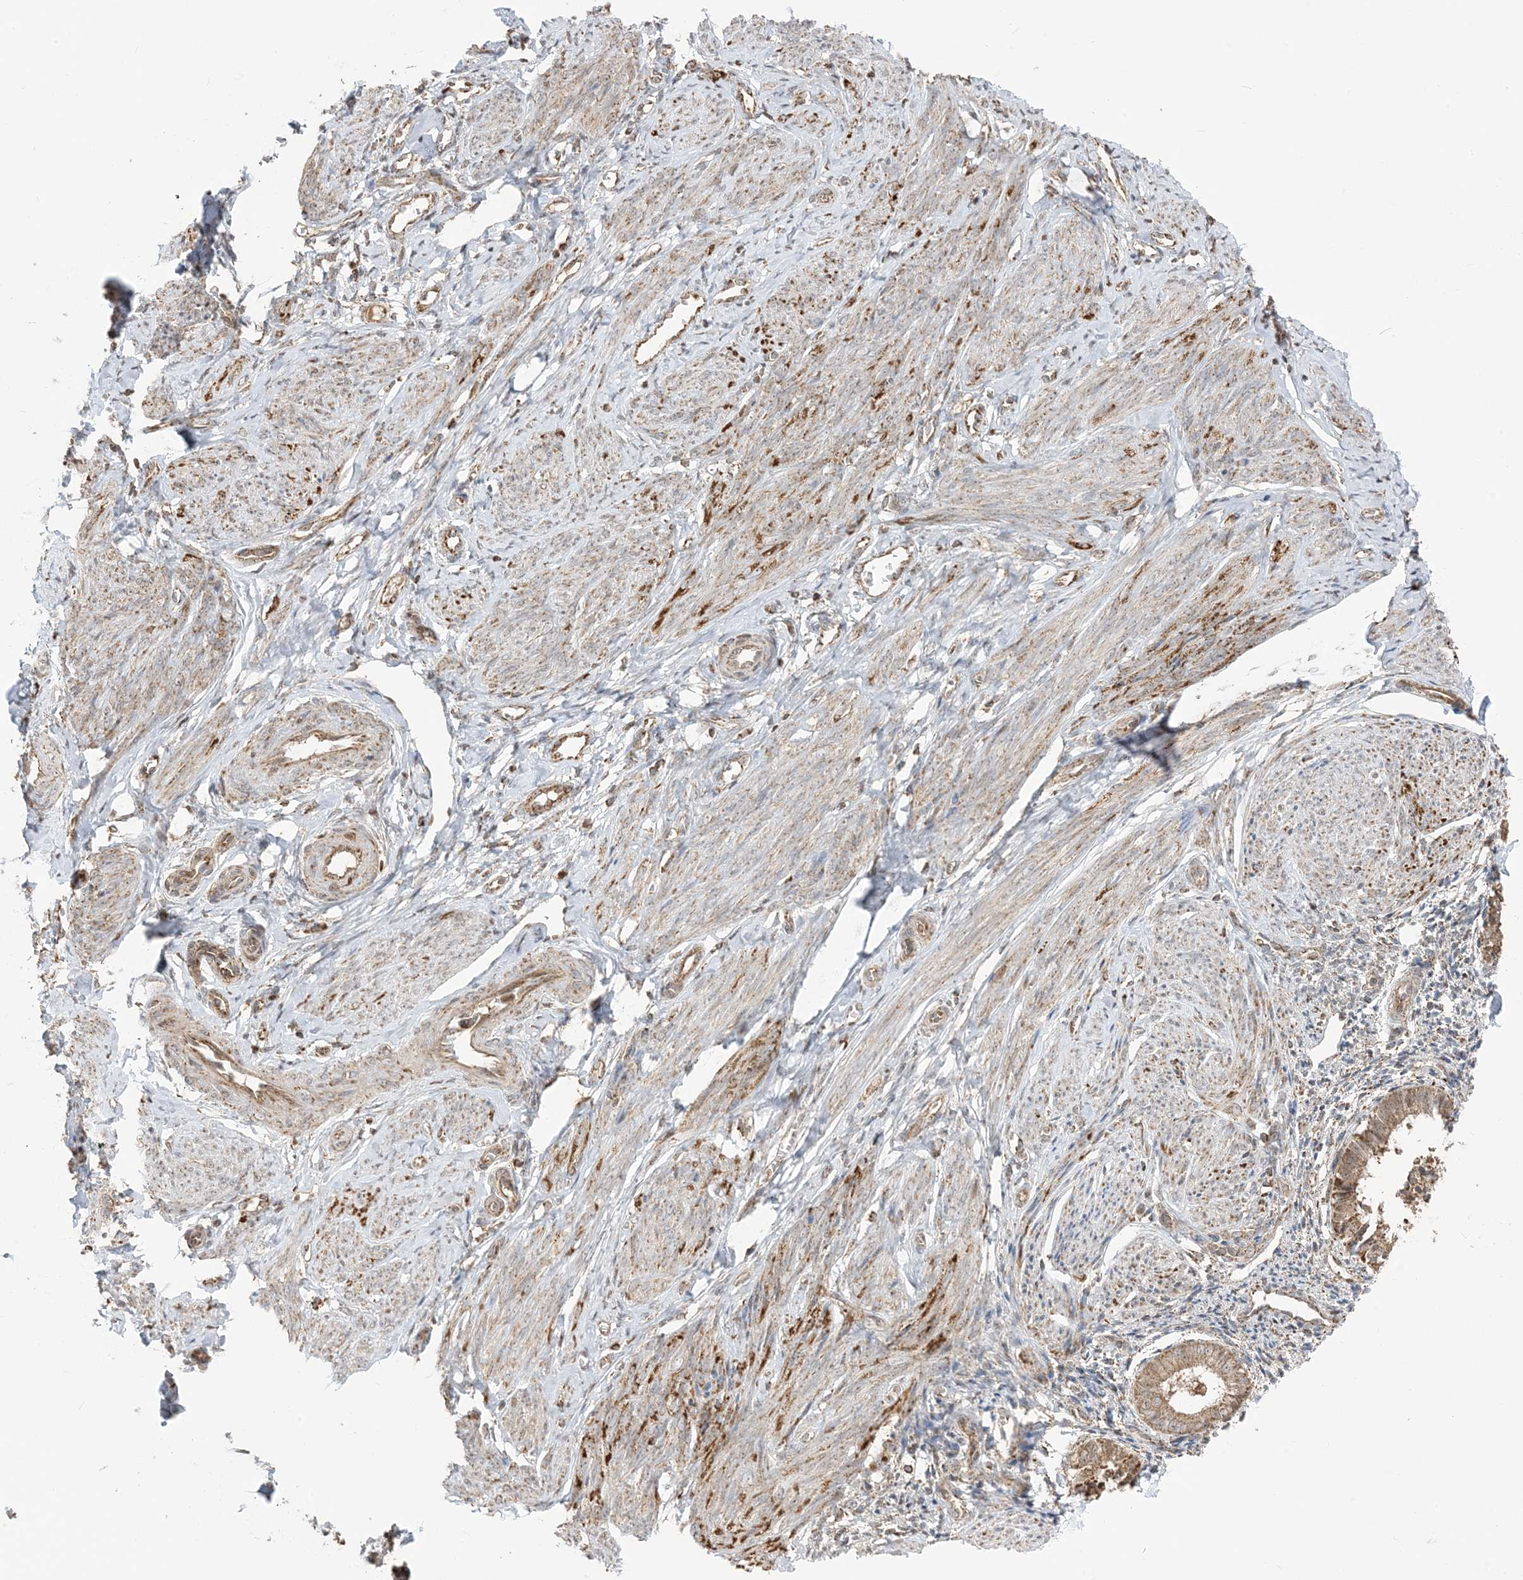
{"staining": {"intensity": "weak", "quantity": "25%-75%", "location": "cytoplasmic/membranous"}, "tissue": "endometrium", "cell_type": "Cells in endometrial stroma", "image_type": "normal", "snomed": [{"axis": "morphology", "description": "Normal tissue, NOS"}, {"axis": "topography", "description": "Uterus"}, {"axis": "topography", "description": "Endometrium"}], "caption": "An IHC histopathology image of normal tissue is shown. Protein staining in brown labels weak cytoplasmic/membranous positivity in endometrium within cells in endometrial stroma.", "gene": "MAPKBP1", "patient": {"sex": "female", "age": 48}}